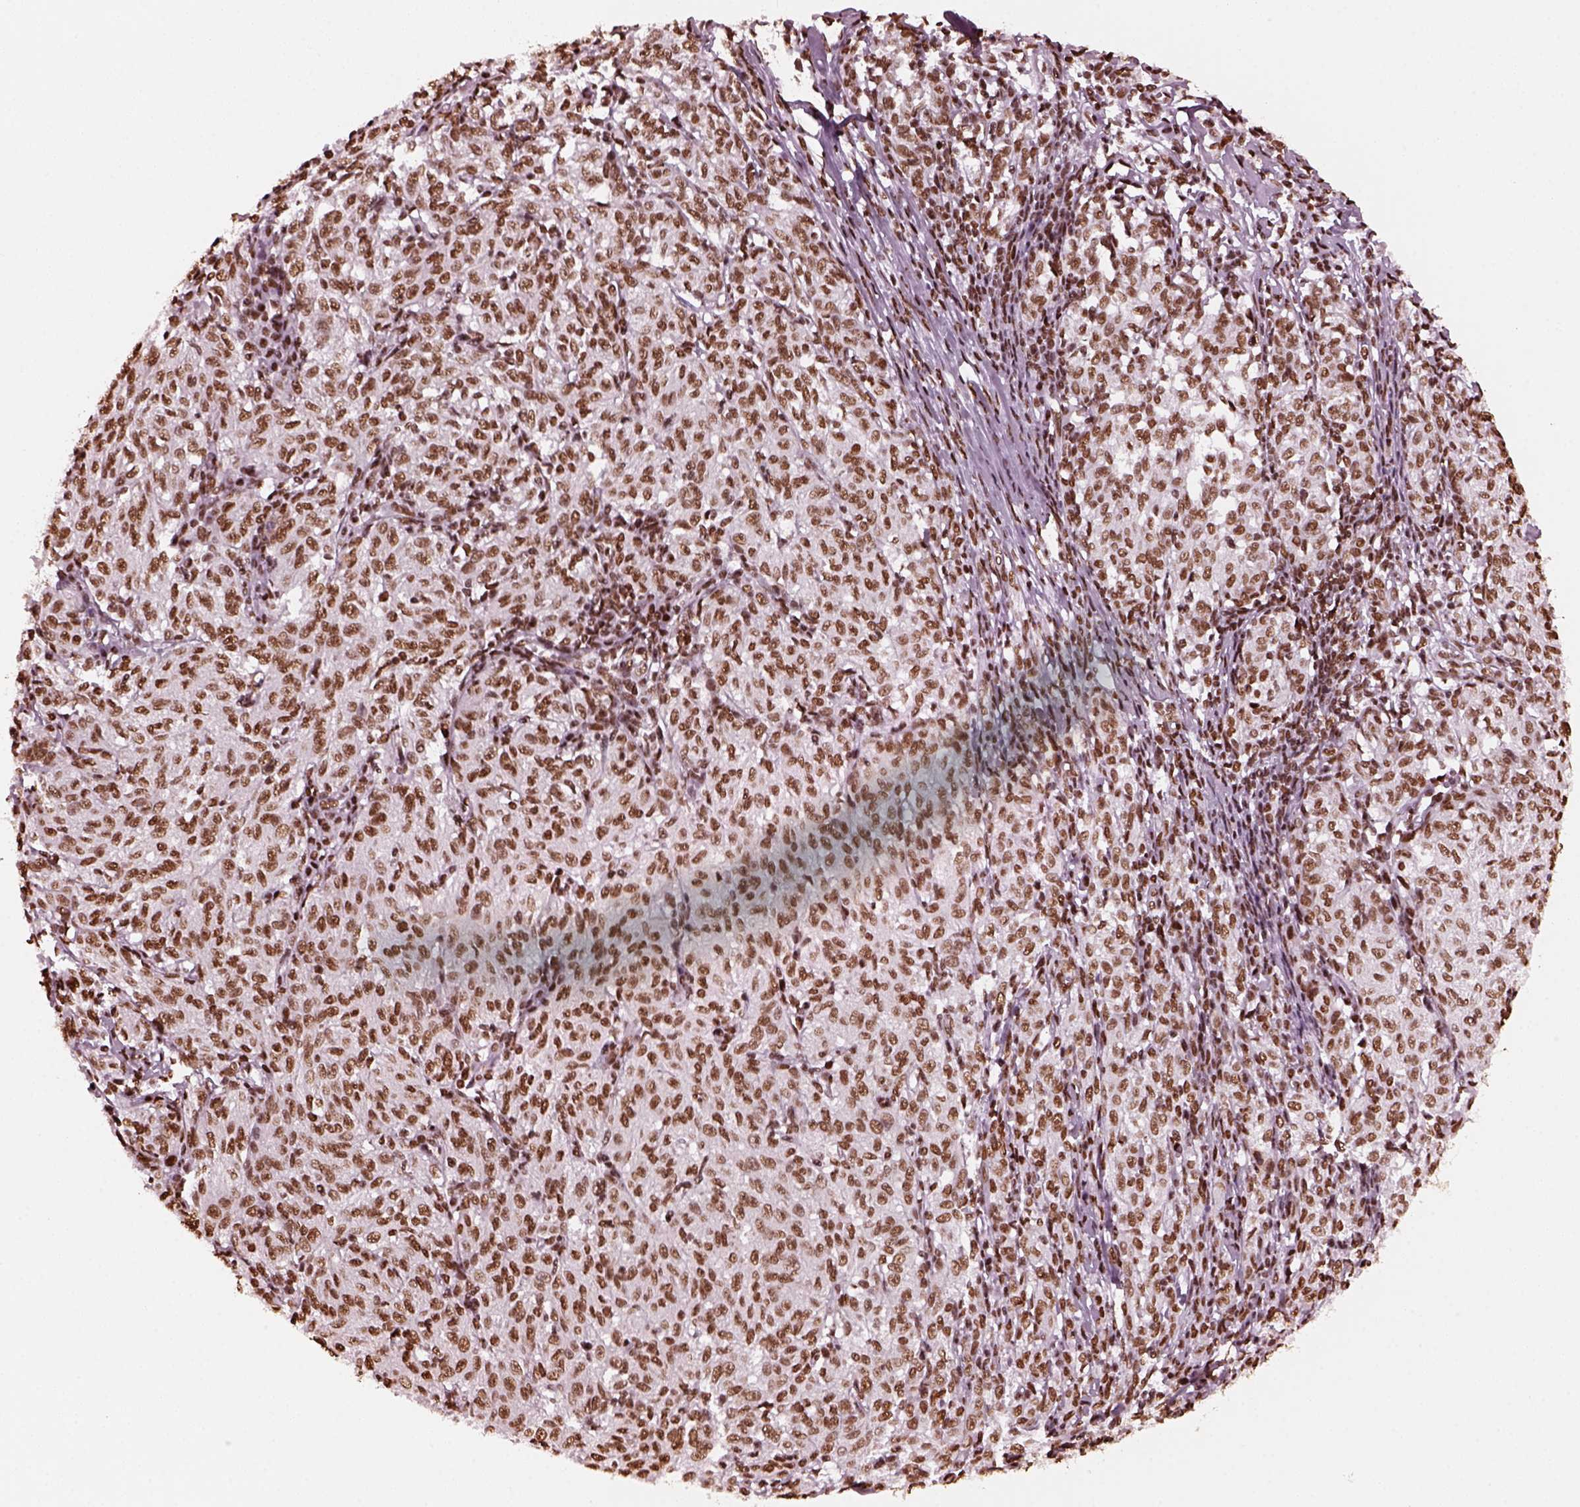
{"staining": {"intensity": "moderate", "quantity": ">75%", "location": "nuclear"}, "tissue": "melanoma", "cell_type": "Tumor cells", "image_type": "cancer", "snomed": [{"axis": "morphology", "description": "Malignant melanoma, NOS"}, {"axis": "topography", "description": "Skin"}], "caption": "This histopathology image reveals melanoma stained with IHC to label a protein in brown. The nuclear of tumor cells show moderate positivity for the protein. Nuclei are counter-stained blue.", "gene": "CBFA2T3", "patient": {"sex": "female", "age": 72}}